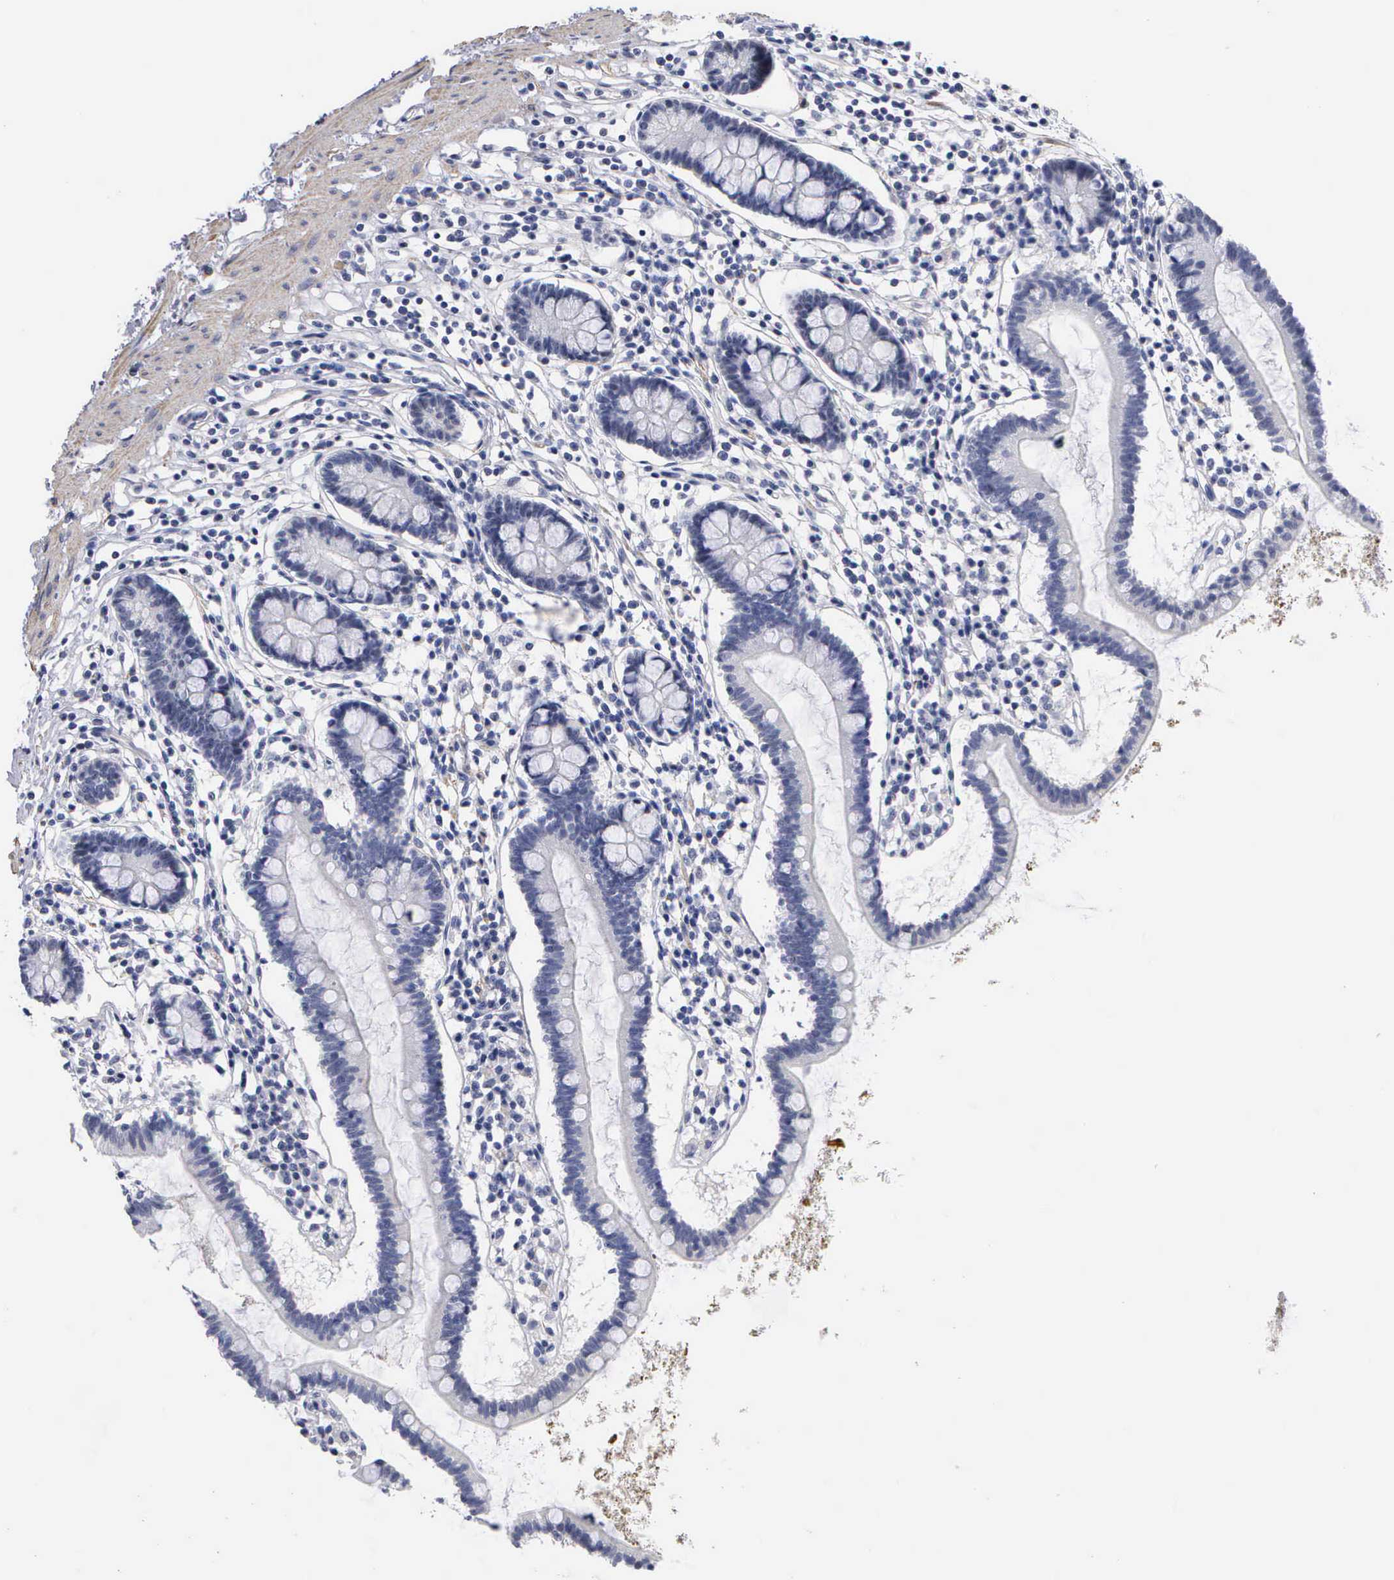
{"staining": {"intensity": "negative", "quantity": "none", "location": "none"}, "tissue": "small intestine", "cell_type": "Glandular cells", "image_type": "normal", "snomed": [{"axis": "morphology", "description": "Normal tissue, NOS"}, {"axis": "topography", "description": "Small intestine"}], "caption": "A micrograph of human small intestine is negative for staining in glandular cells. Brightfield microscopy of IHC stained with DAB (3,3'-diaminobenzidine) (brown) and hematoxylin (blue), captured at high magnification.", "gene": "ELFN2", "patient": {"sex": "female", "age": 37}}